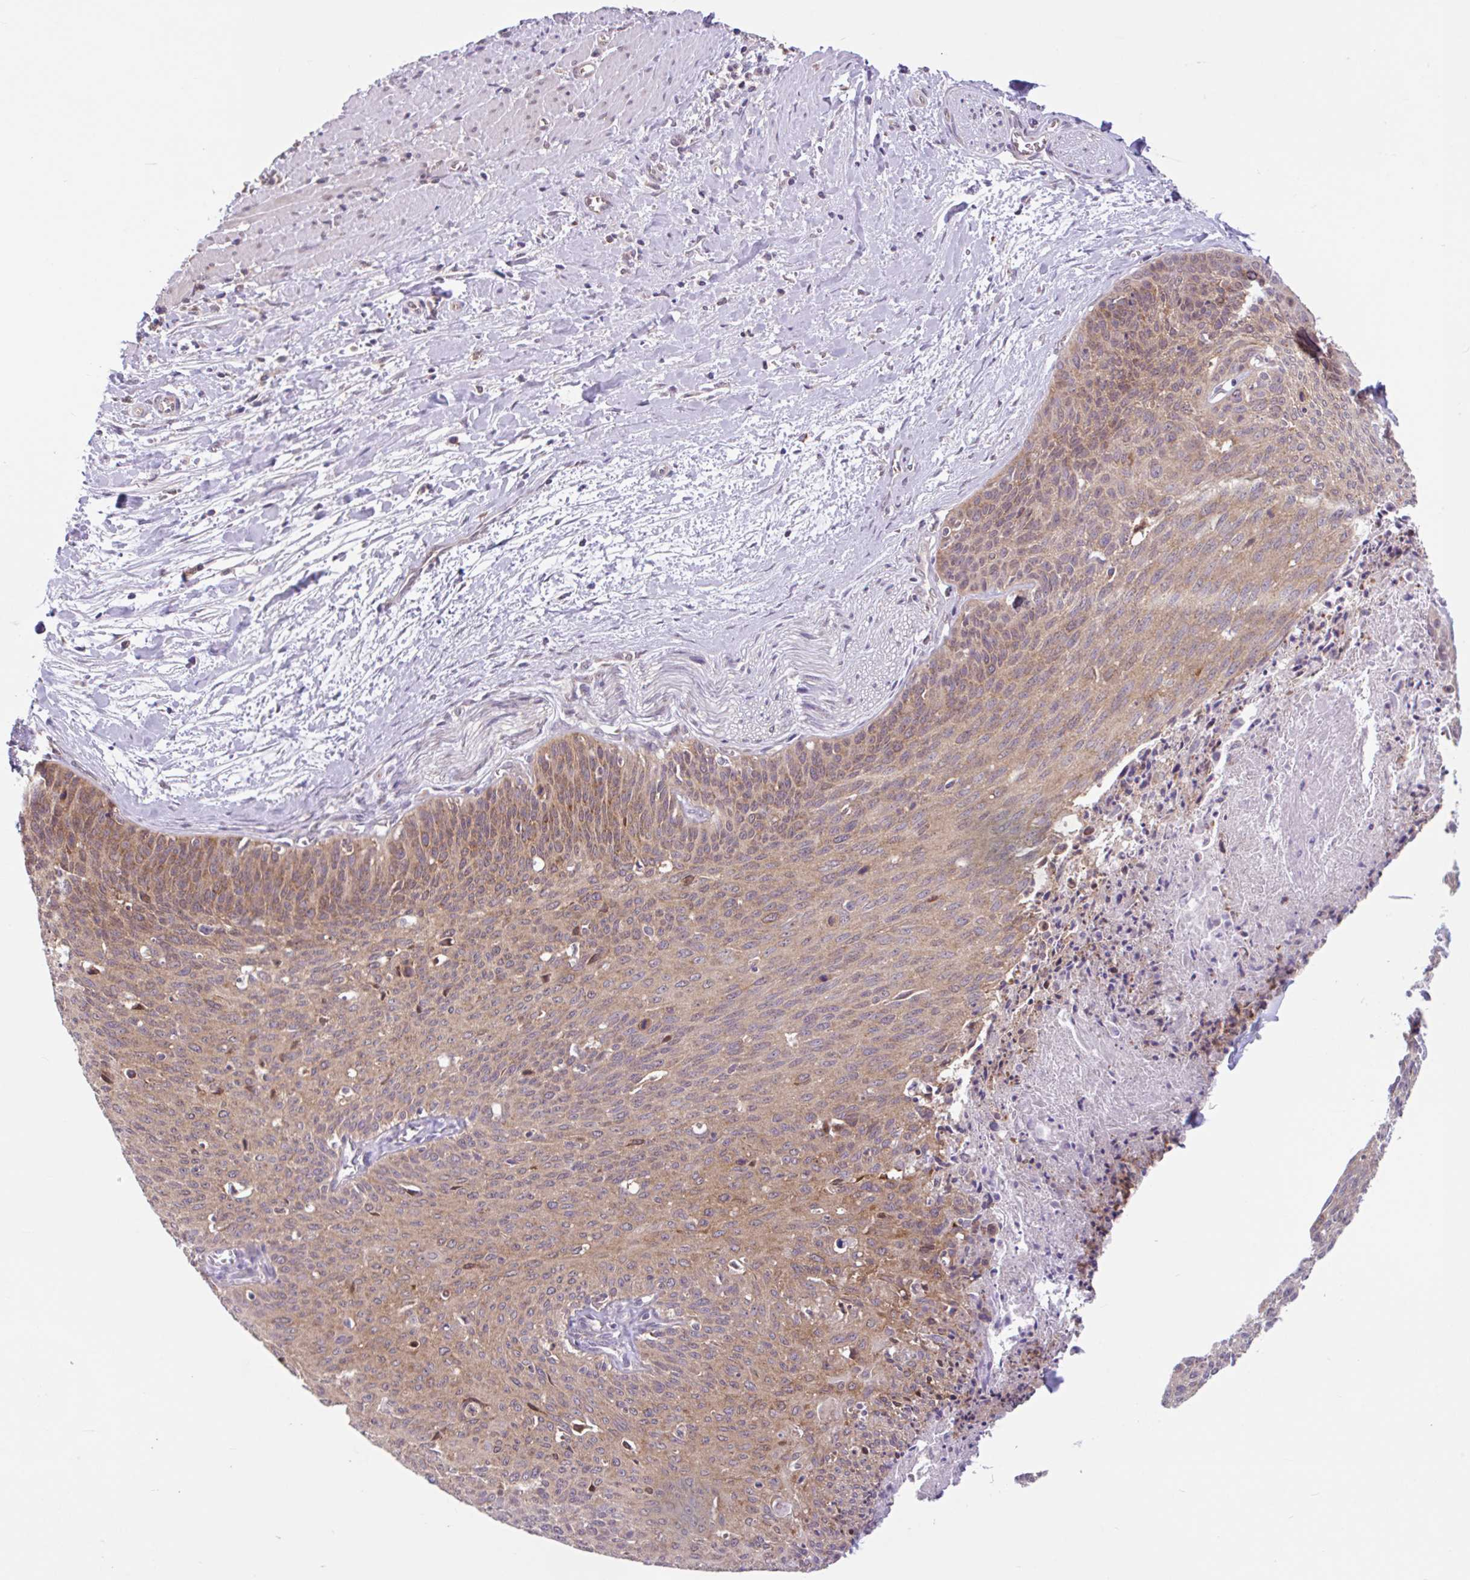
{"staining": {"intensity": "moderate", "quantity": ">75%", "location": "cytoplasmic/membranous"}, "tissue": "cervical cancer", "cell_type": "Tumor cells", "image_type": "cancer", "snomed": [{"axis": "morphology", "description": "Squamous cell carcinoma, NOS"}, {"axis": "topography", "description": "Cervix"}], "caption": "Cervical cancer (squamous cell carcinoma) stained with DAB immunohistochemistry displays medium levels of moderate cytoplasmic/membranous positivity in about >75% of tumor cells.", "gene": "RALBP1", "patient": {"sex": "female", "age": 55}}